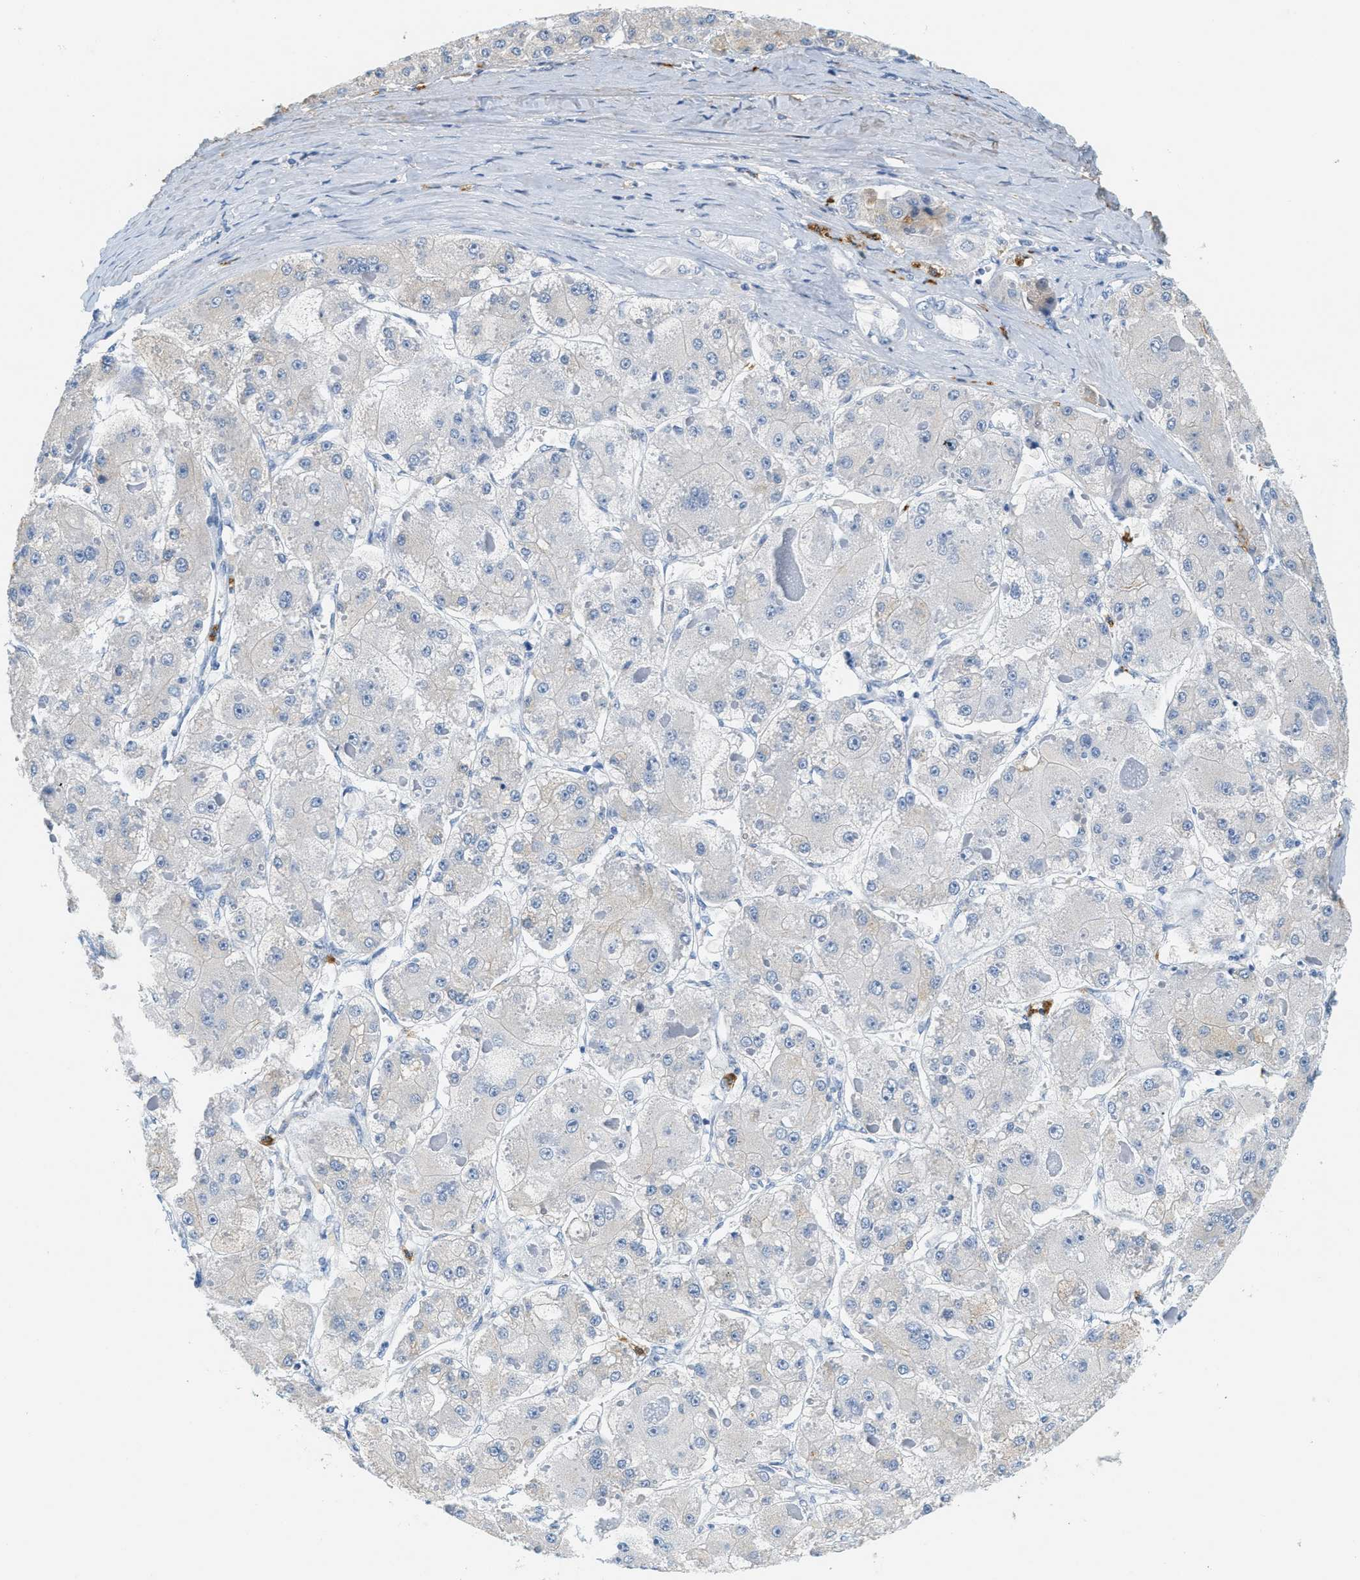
{"staining": {"intensity": "negative", "quantity": "none", "location": "none"}, "tissue": "liver cancer", "cell_type": "Tumor cells", "image_type": "cancer", "snomed": [{"axis": "morphology", "description": "Carcinoma, Hepatocellular, NOS"}, {"axis": "topography", "description": "Liver"}], "caption": "IHC image of human liver cancer stained for a protein (brown), which reveals no positivity in tumor cells.", "gene": "LCN2", "patient": {"sex": "female", "age": 73}}